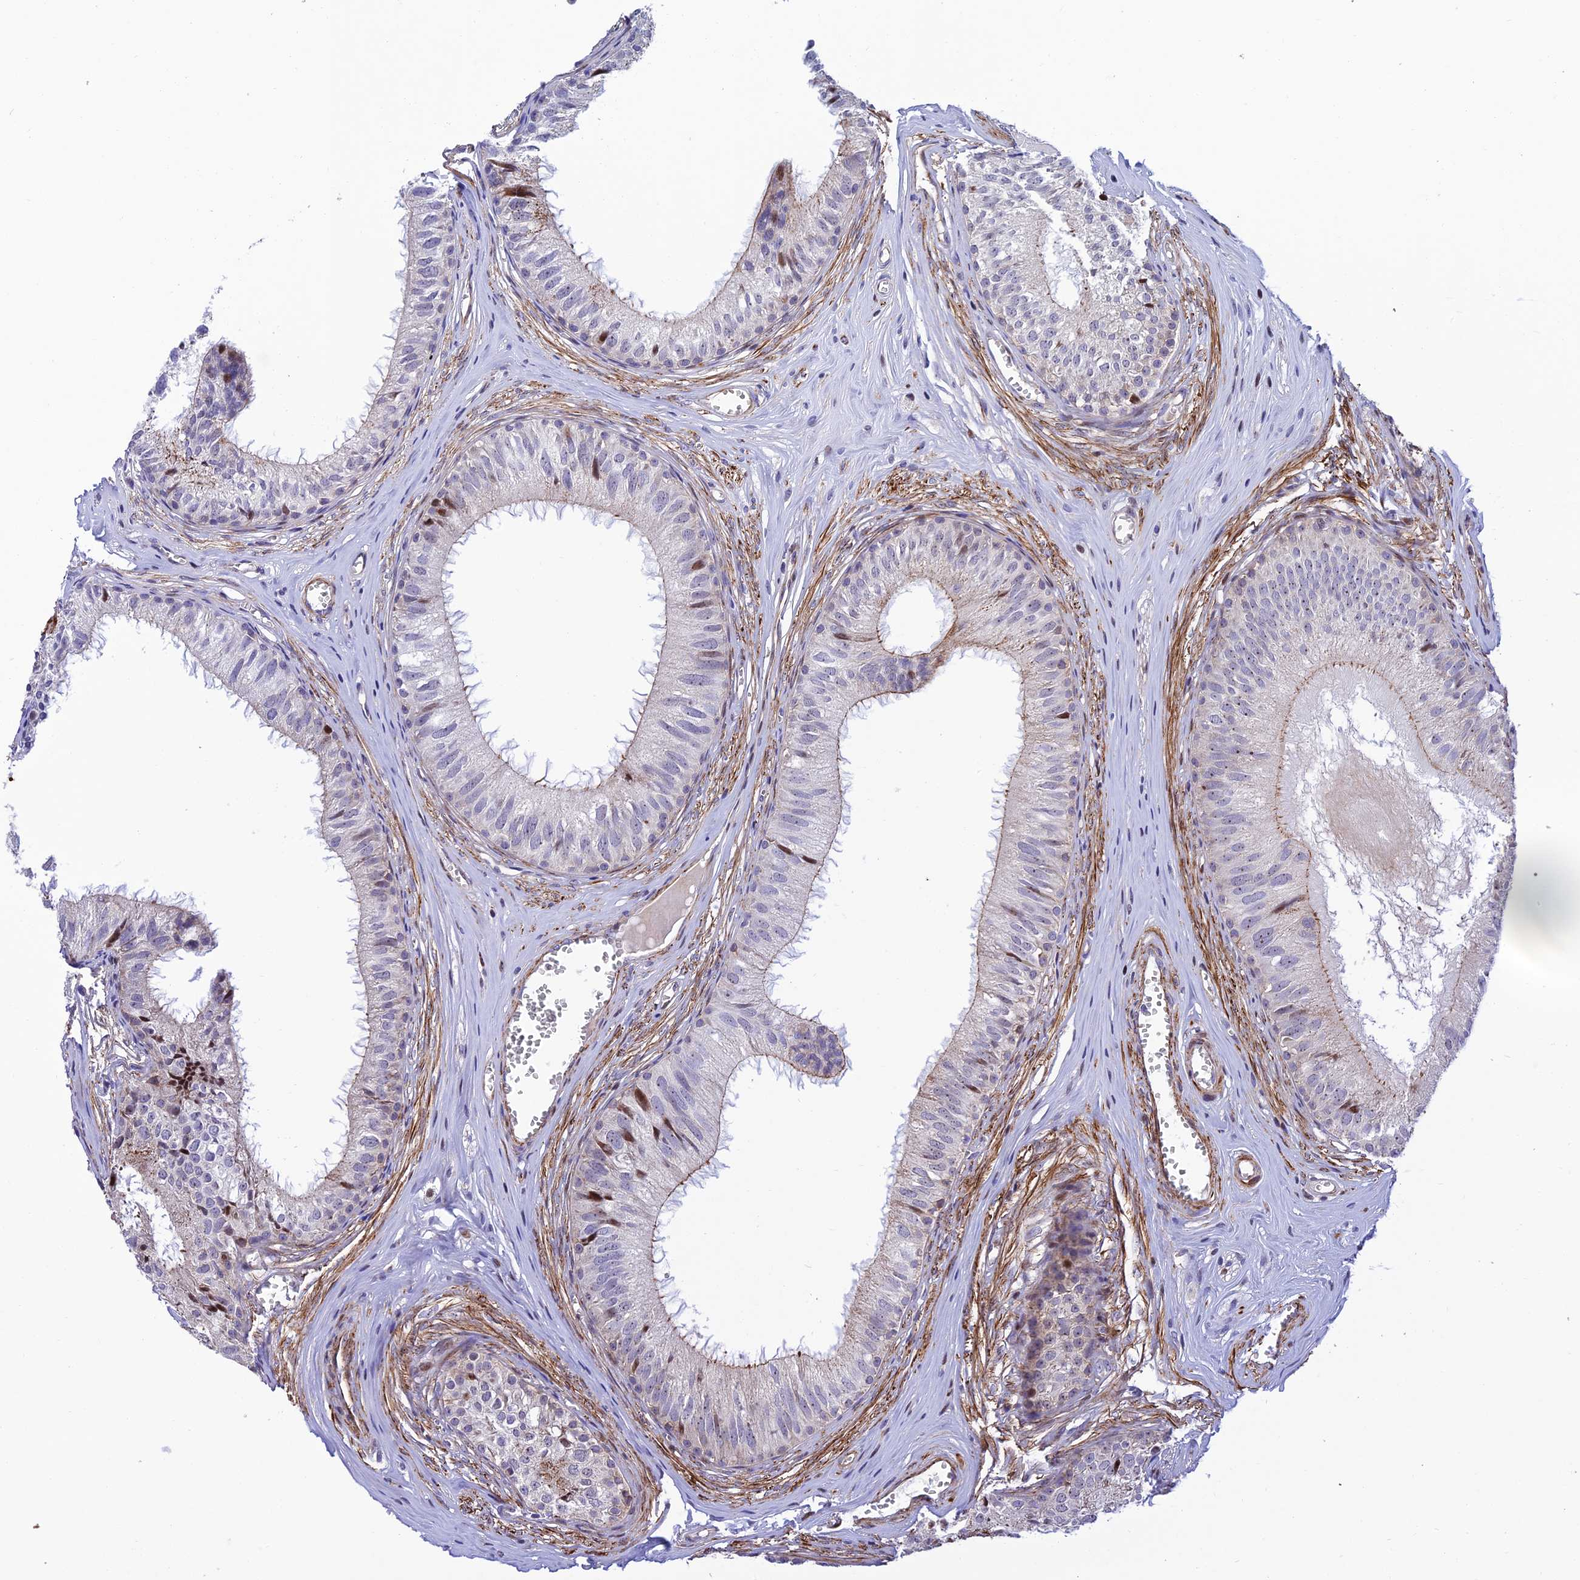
{"staining": {"intensity": "strong", "quantity": "<25%", "location": "cytoplasmic/membranous,nuclear"}, "tissue": "epididymis", "cell_type": "Glandular cells", "image_type": "normal", "snomed": [{"axis": "morphology", "description": "Normal tissue, NOS"}, {"axis": "topography", "description": "Epididymis"}], "caption": "Immunohistochemical staining of benign epididymis shows medium levels of strong cytoplasmic/membranous,nuclear expression in approximately <25% of glandular cells. (Stains: DAB in brown, nuclei in blue, Microscopy: brightfield microscopy at high magnification).", "gene": "KBTBD7", "patient": {"sex": "male", "age": 36}}